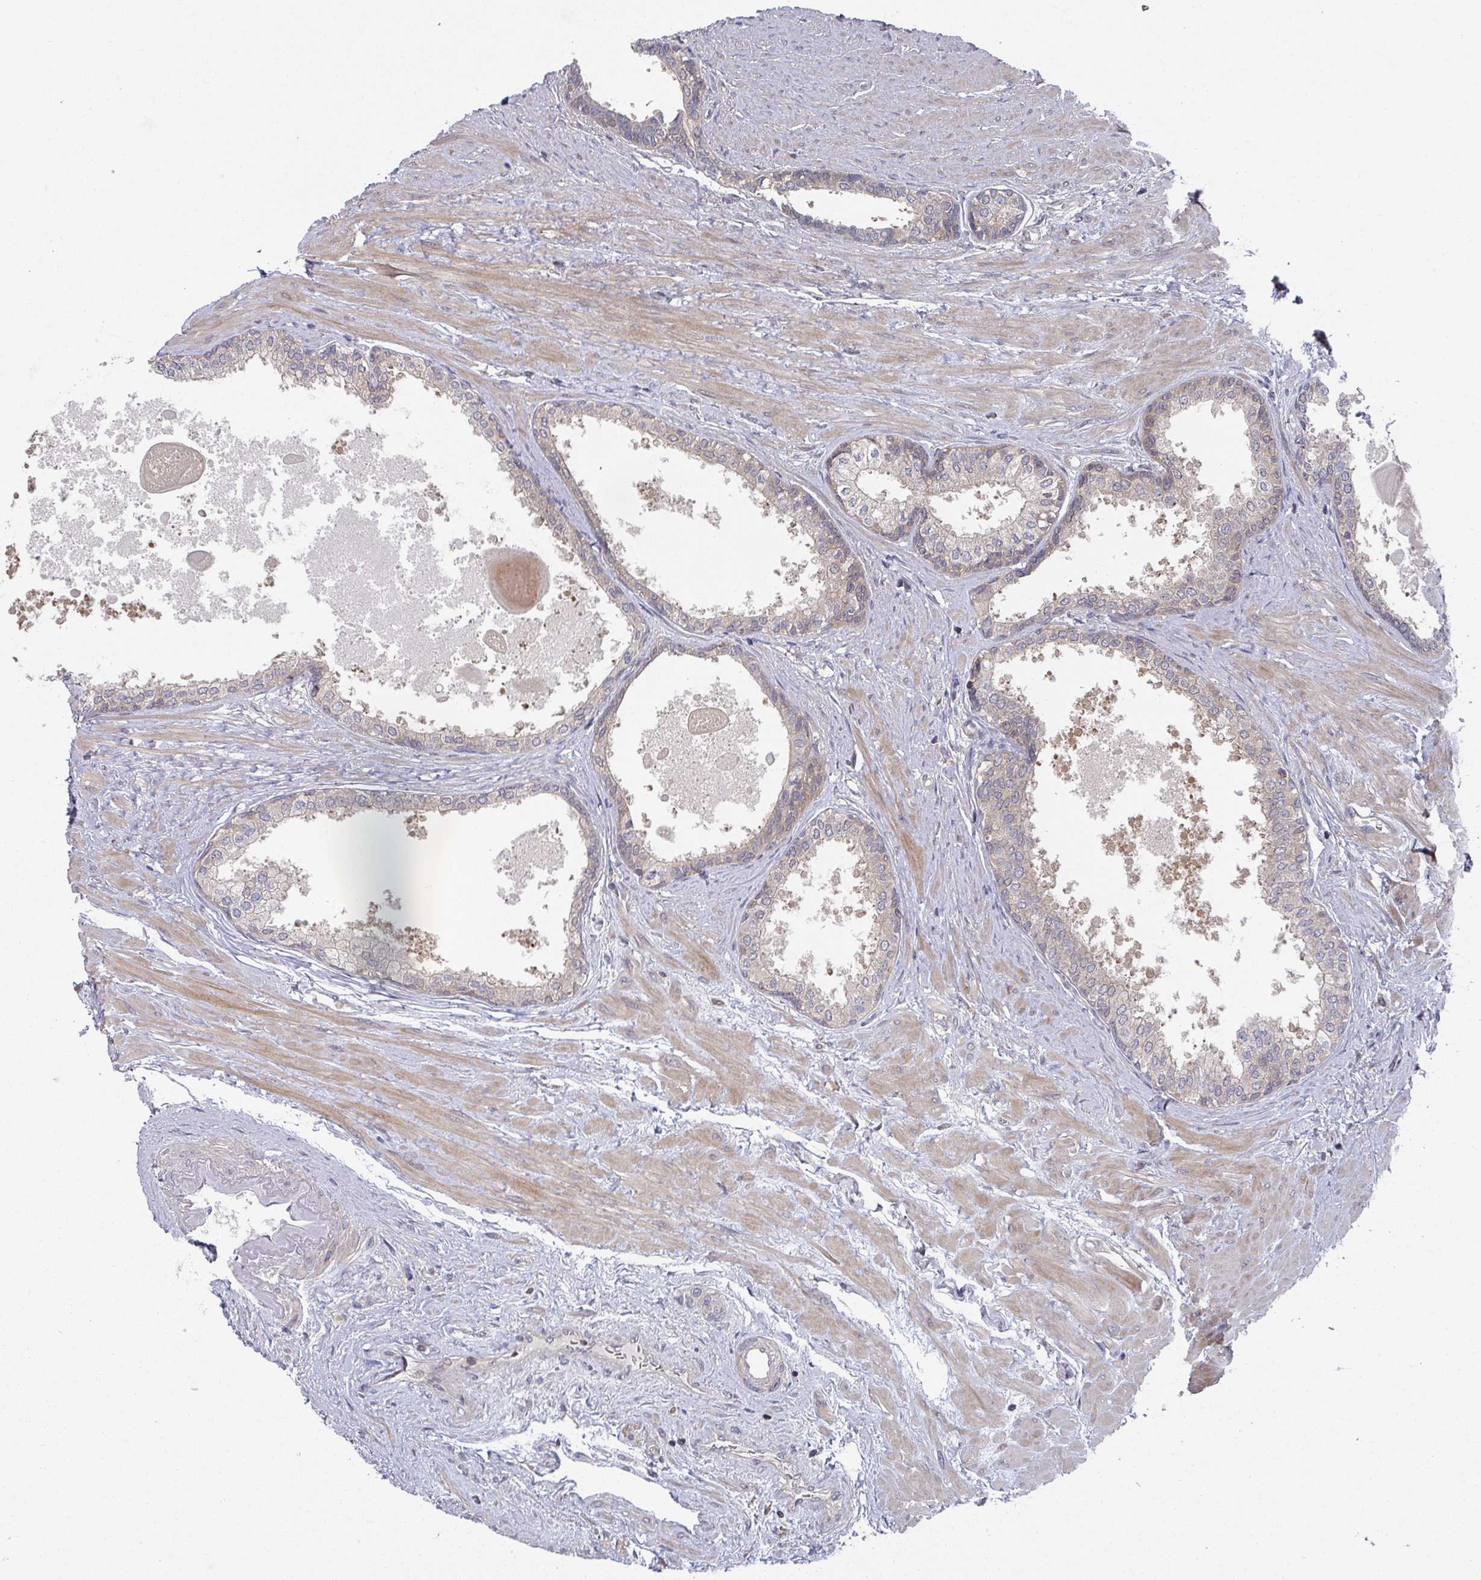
{"staining": {"intensity": "moderate", "quantity": "25%-75%", "location": "cytoplasmic/membranous,nuclear"}, "tissue": "prostate", "cell_type": "Glandular cells", "image_type": "normal", "snomed": [{"axis": "morphology", "description": "Normal tissue, NOS"}, {"axis": "topography", "description": "Prostate"}], "caption": "DAB (3,3'-diaminobenzidine) immunohistochemical staining of normal prostate displays moderate cytoplasmic/membranous,nuclear protein positivity in approximately 25%-75% of glandular cells.", "gene": "GOLGA7B", "patient": {"sex": "male", "age": 57}}